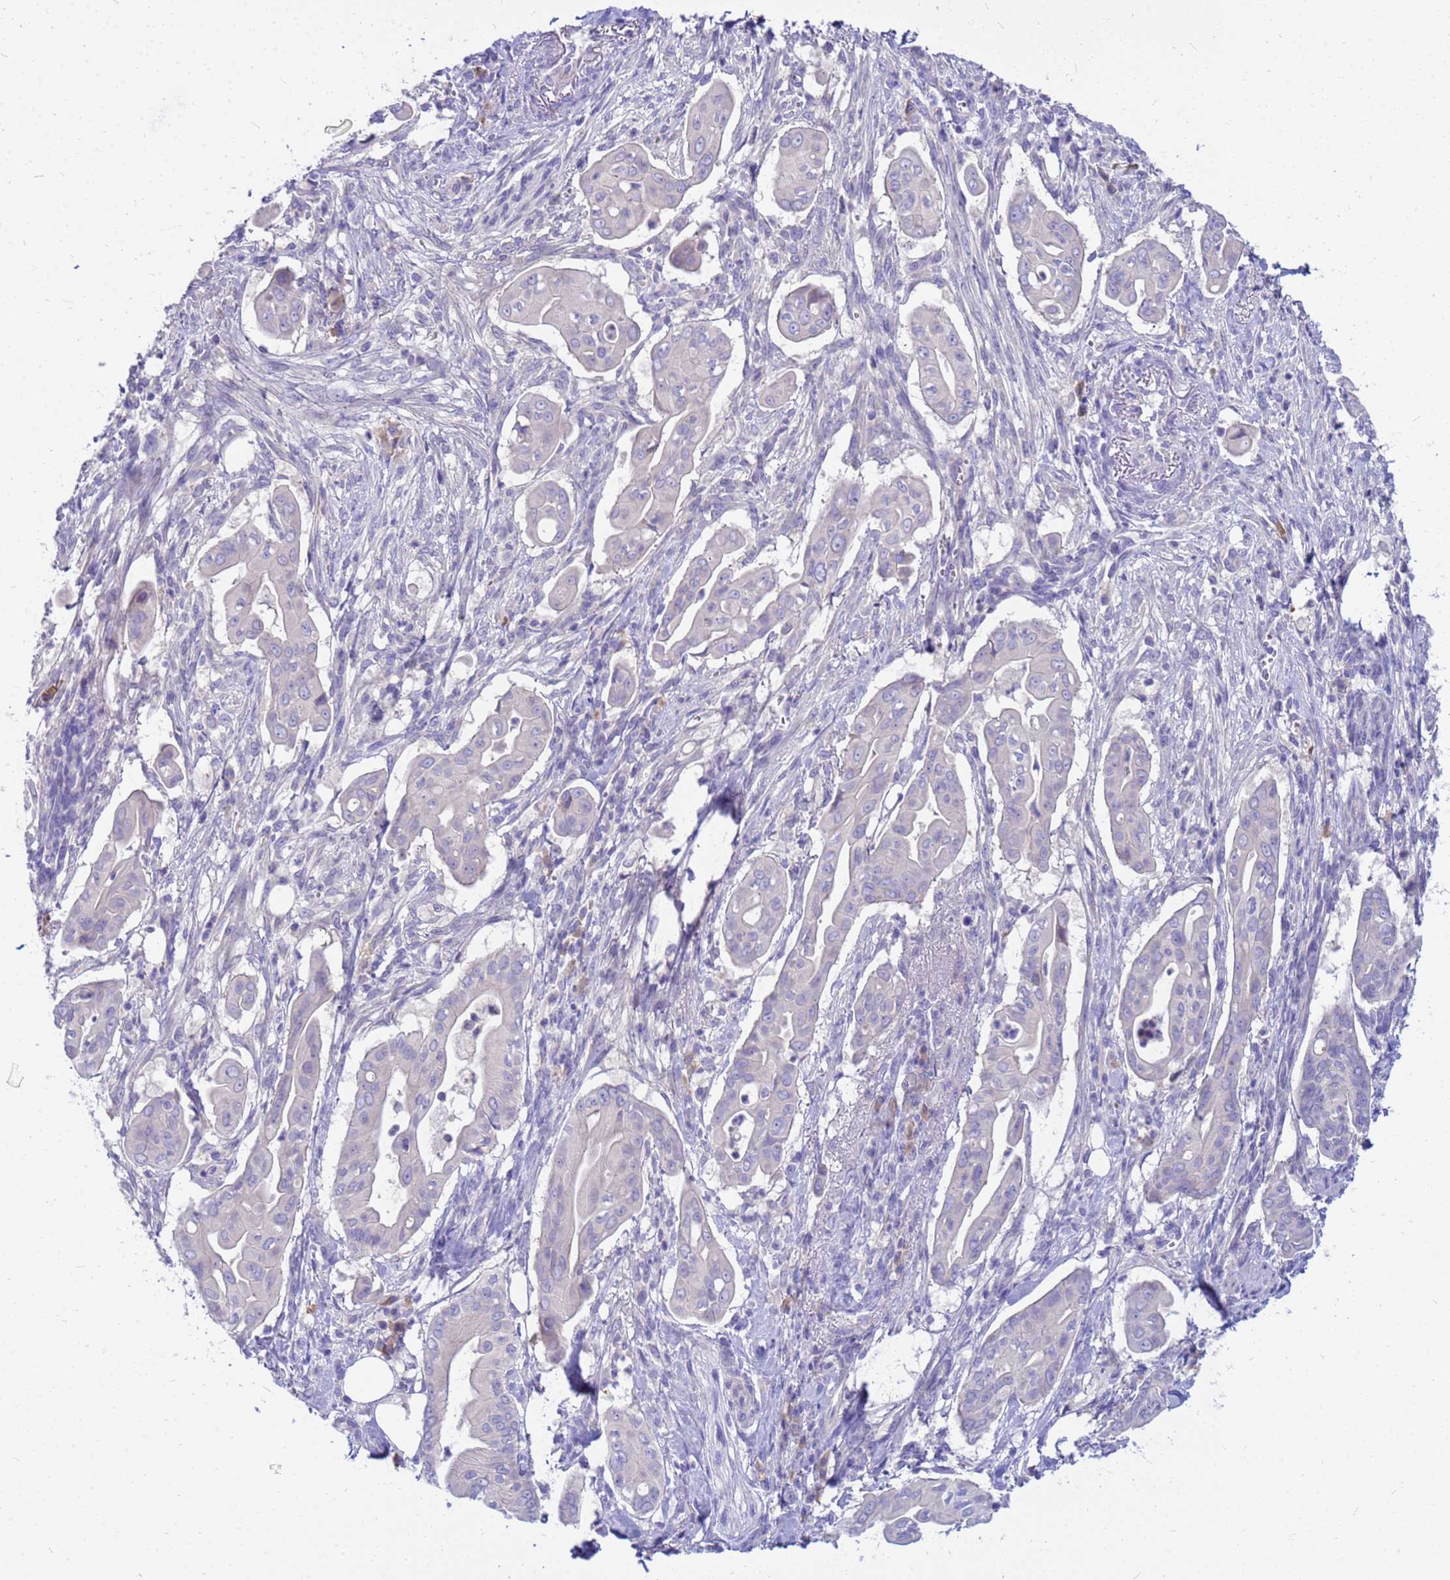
{"staining": {"intensity": "negative", "quantity": "none", "location": "none"}, "tissue": "pancreatic cancer", "cell_type": "Tumor cells", "image_type": "cancer", "snomed": [{"axis": "morphology", "description": "Adenocarcinoma, NOS"}, {"axis": "topography", "description": "Pancreas"}], "caption": "Tumor cells are negative for brown protein staining in pancreatic cancer.", "gene": "DPRX", "patient": {"sex": "male", "age": 71}}